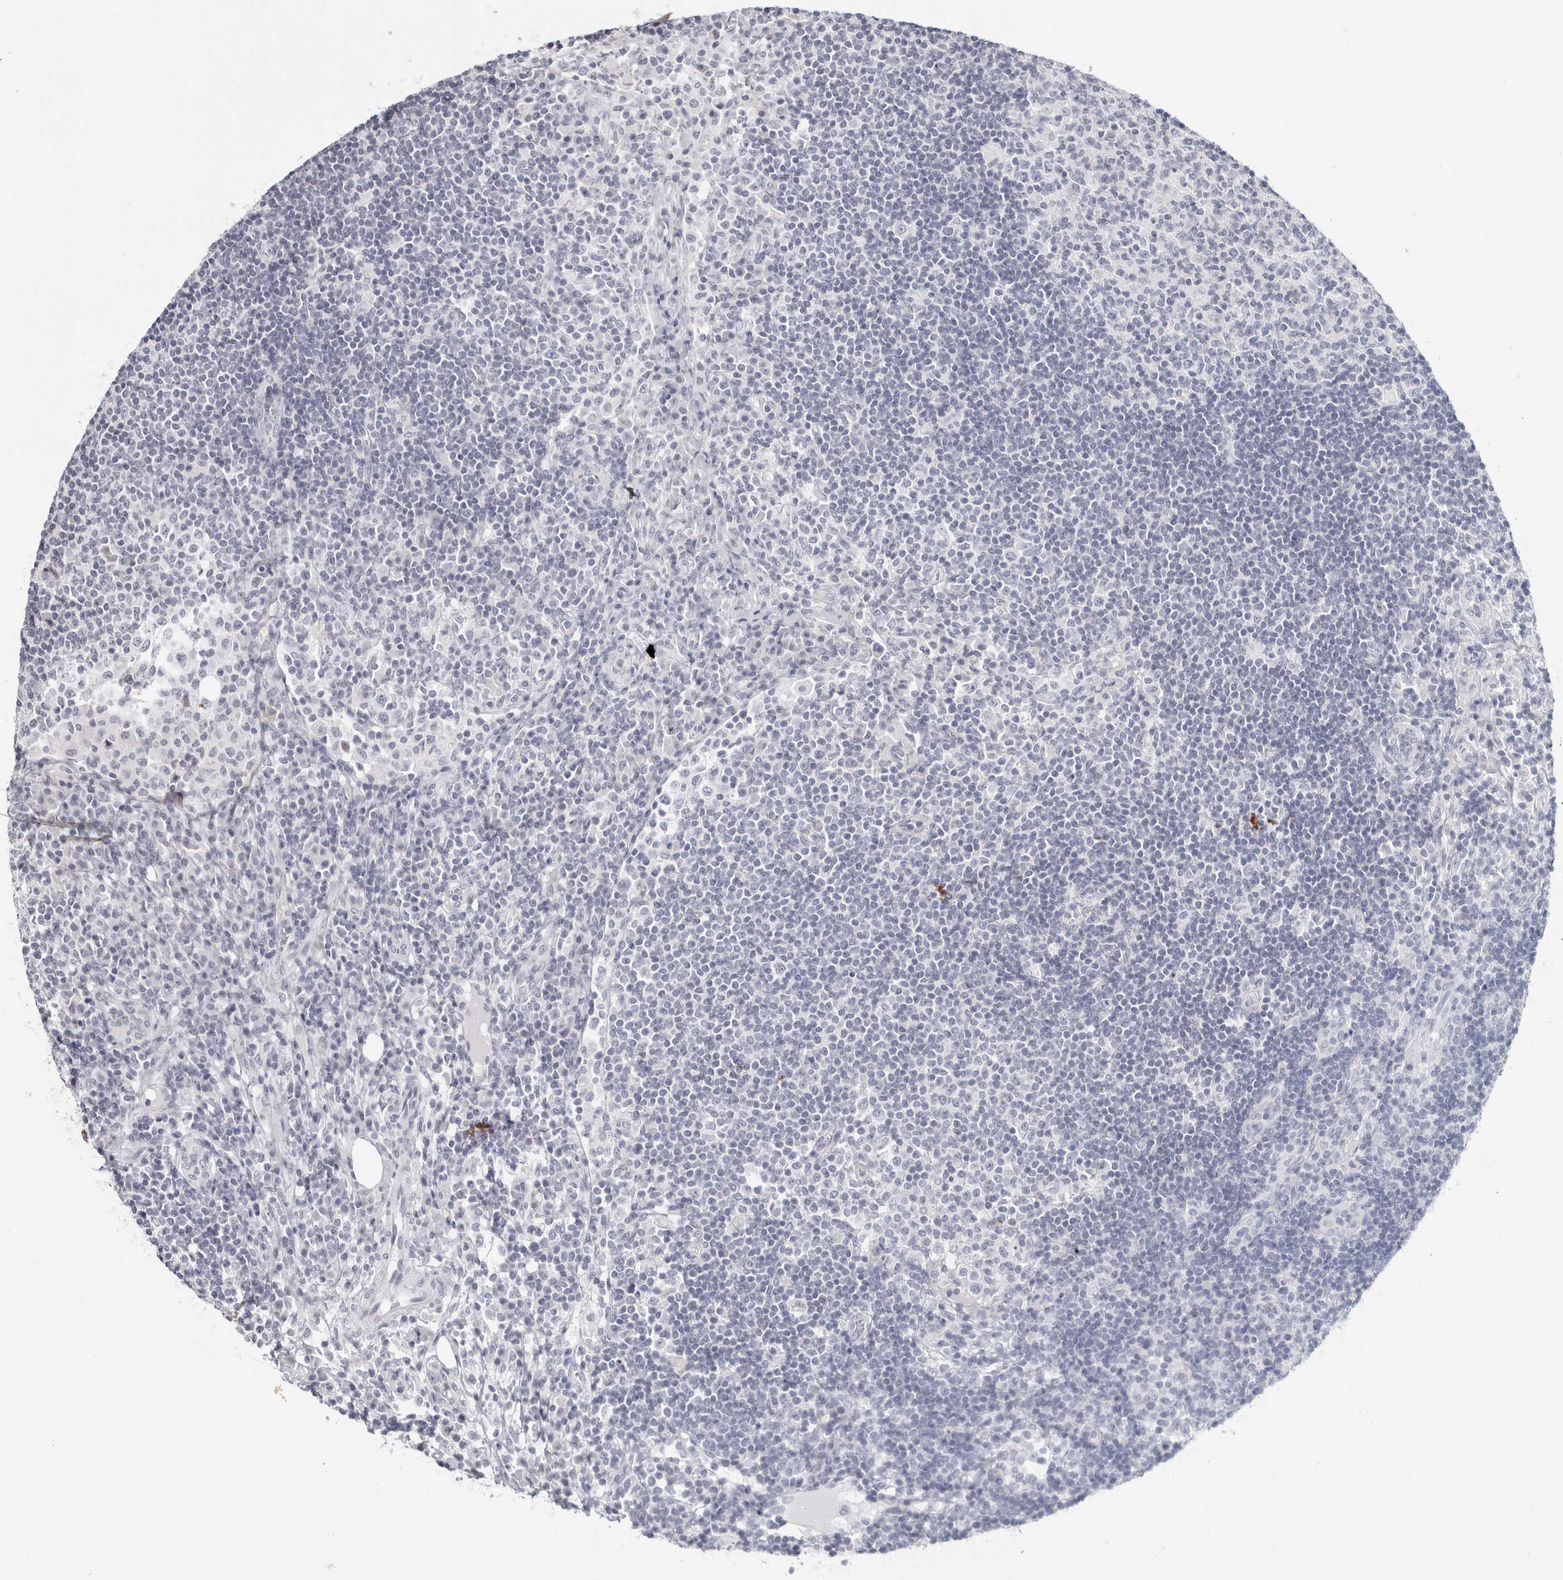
{"staining": {"intensity": "negative", "quantity": "none", "location": "none"}, "tissue": "lymph node", "cell_type": "Germinal center cells", "image_type": "normal", "snomed": [{"axis": "morphology", "description": "Normal tissue, NOS"}, {"axis": "topography", "description": "Lymph node"}], "caption": "An IHC image of normal lymph node is shown. There is no staining in germinal center cells of lymph node.", "gene": "RPH3AL", "patient": {"sex": "female", "age": 53}}